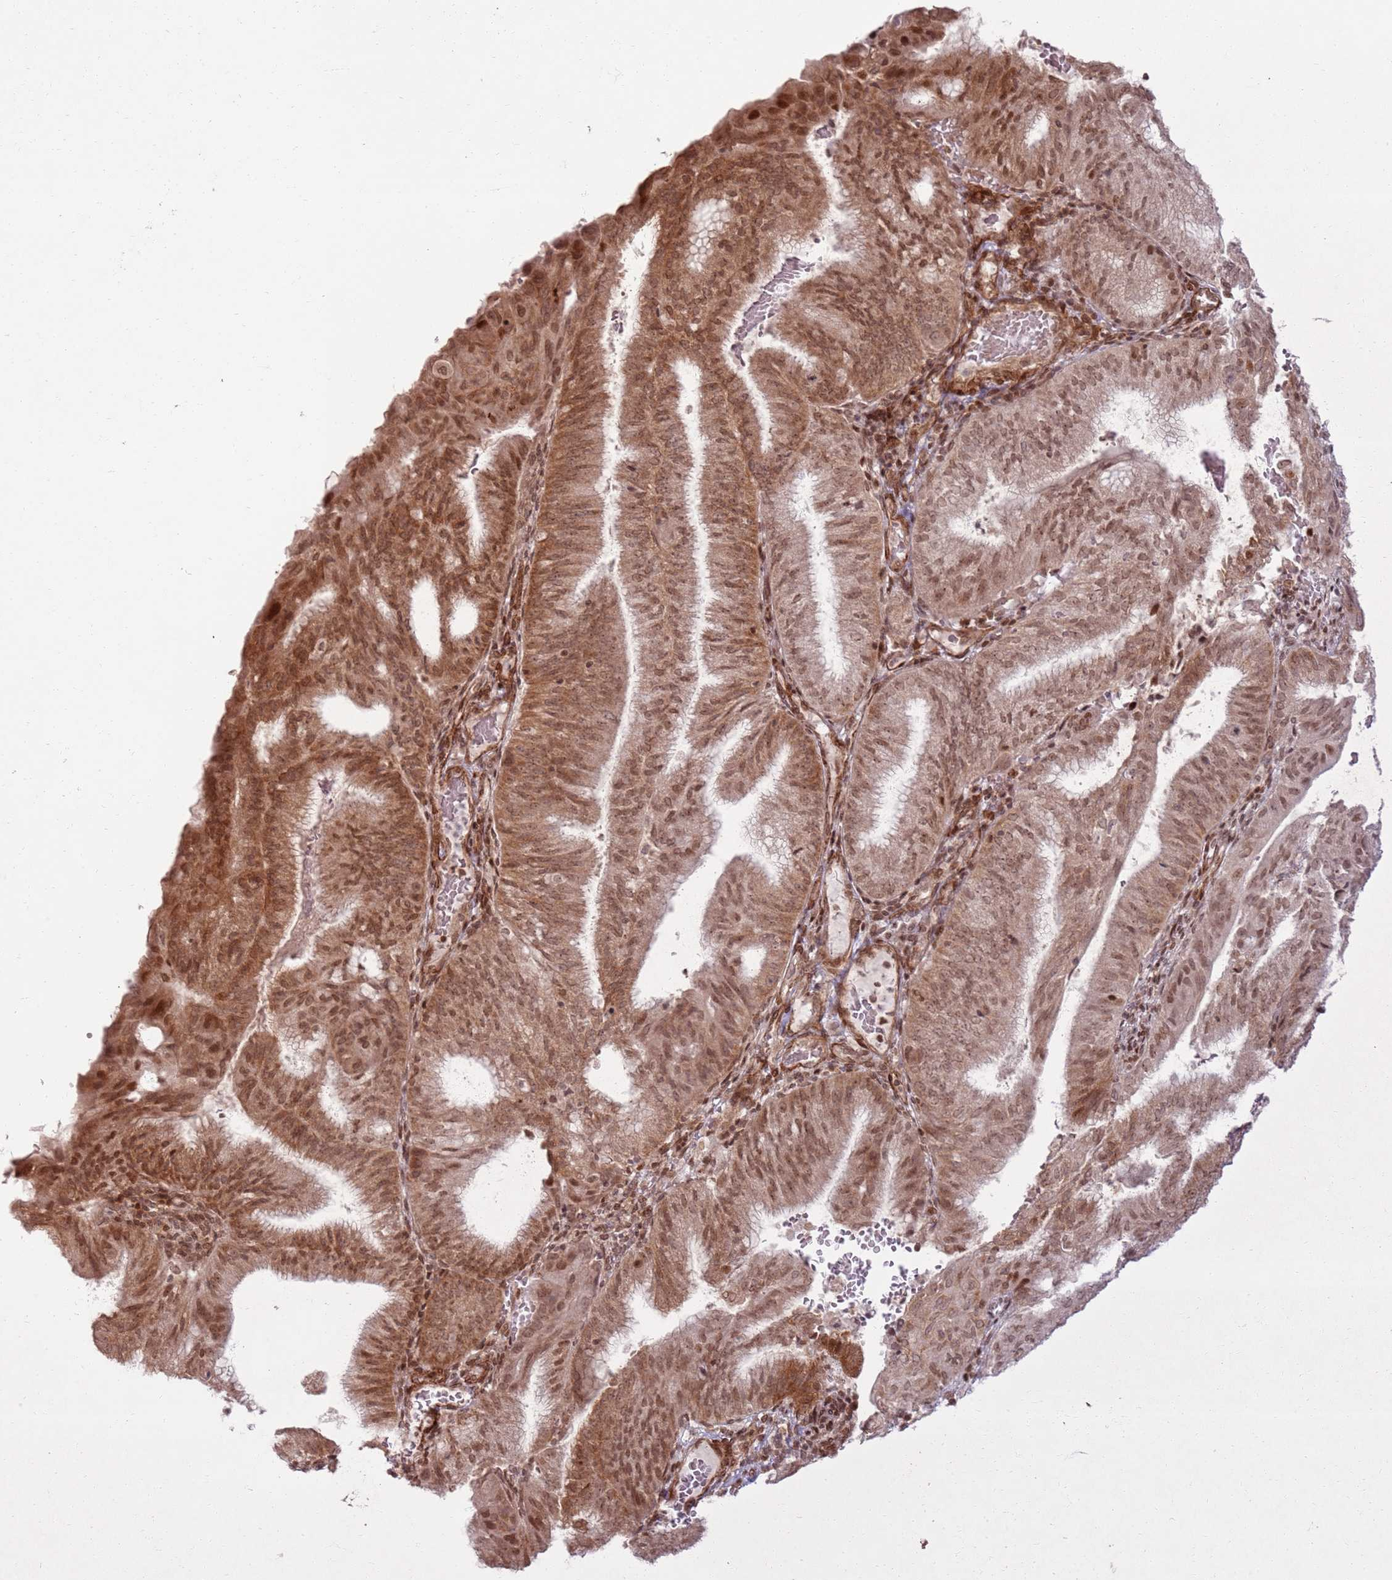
{"staining": {"intensity": "moderate", "quantity": ">75%", "location": "cytoplasmic/membranous,nuclear"}, "tissue": "endometrial cancer", "cell_type": "Tumor cells", "image_type": "cancer", "snomed": [{"axis": "morphology", "description": "Adenocarcinoma, NOS"}, {"axis": "topography", "description": "Endometrium"}], "caption": "Tumor cells show medium levels of moderate cytoplasmic/membranous and nuclear positivity in about >75% of cells in human endometrial cancer (adenocarcinoma). Ihc stains the protein of interest in brown and the nuclei are stained blue.", "gene": "KLHL36", "patient": {"sex": "female", "age": 49}}